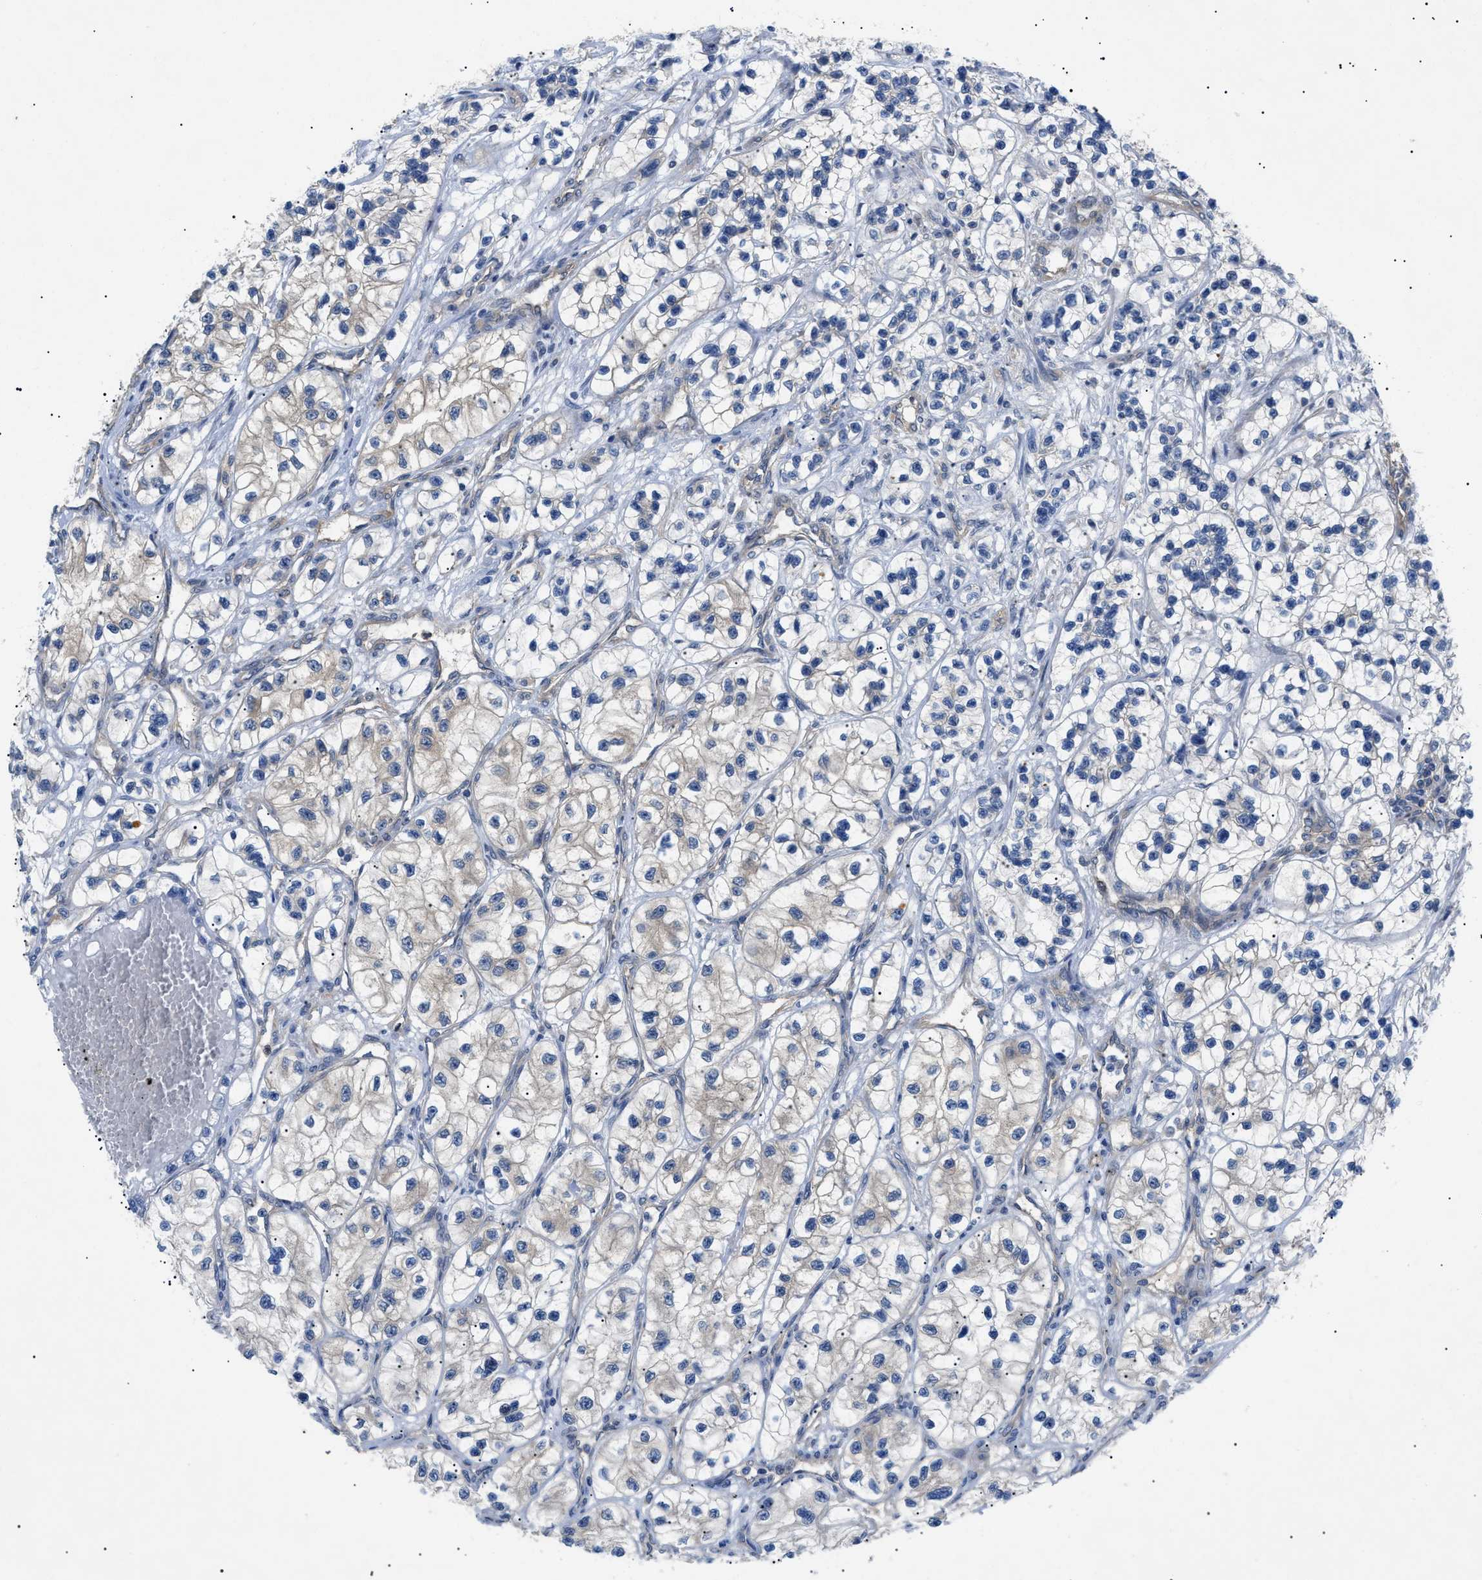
{"staining": {"intensity": "weak", "quantity": "<25%", "location": "cytoplasmic/membranous"}, "tissue": "renal cancer", "cell_type": "Tumor cells", "image_type": "cancer", "snomed": [{"axis": "morphology", "description": "Adenocarcinoma, NOS"}, {"axis": "topography", "description": "Kidney"}], "caption": "The IHC histopathology image has no significant expression in tumor cells of renal adenocarcinoma tissue.", "gene": "RIPK1", "patient": {"sex": "female", "age": 57}}